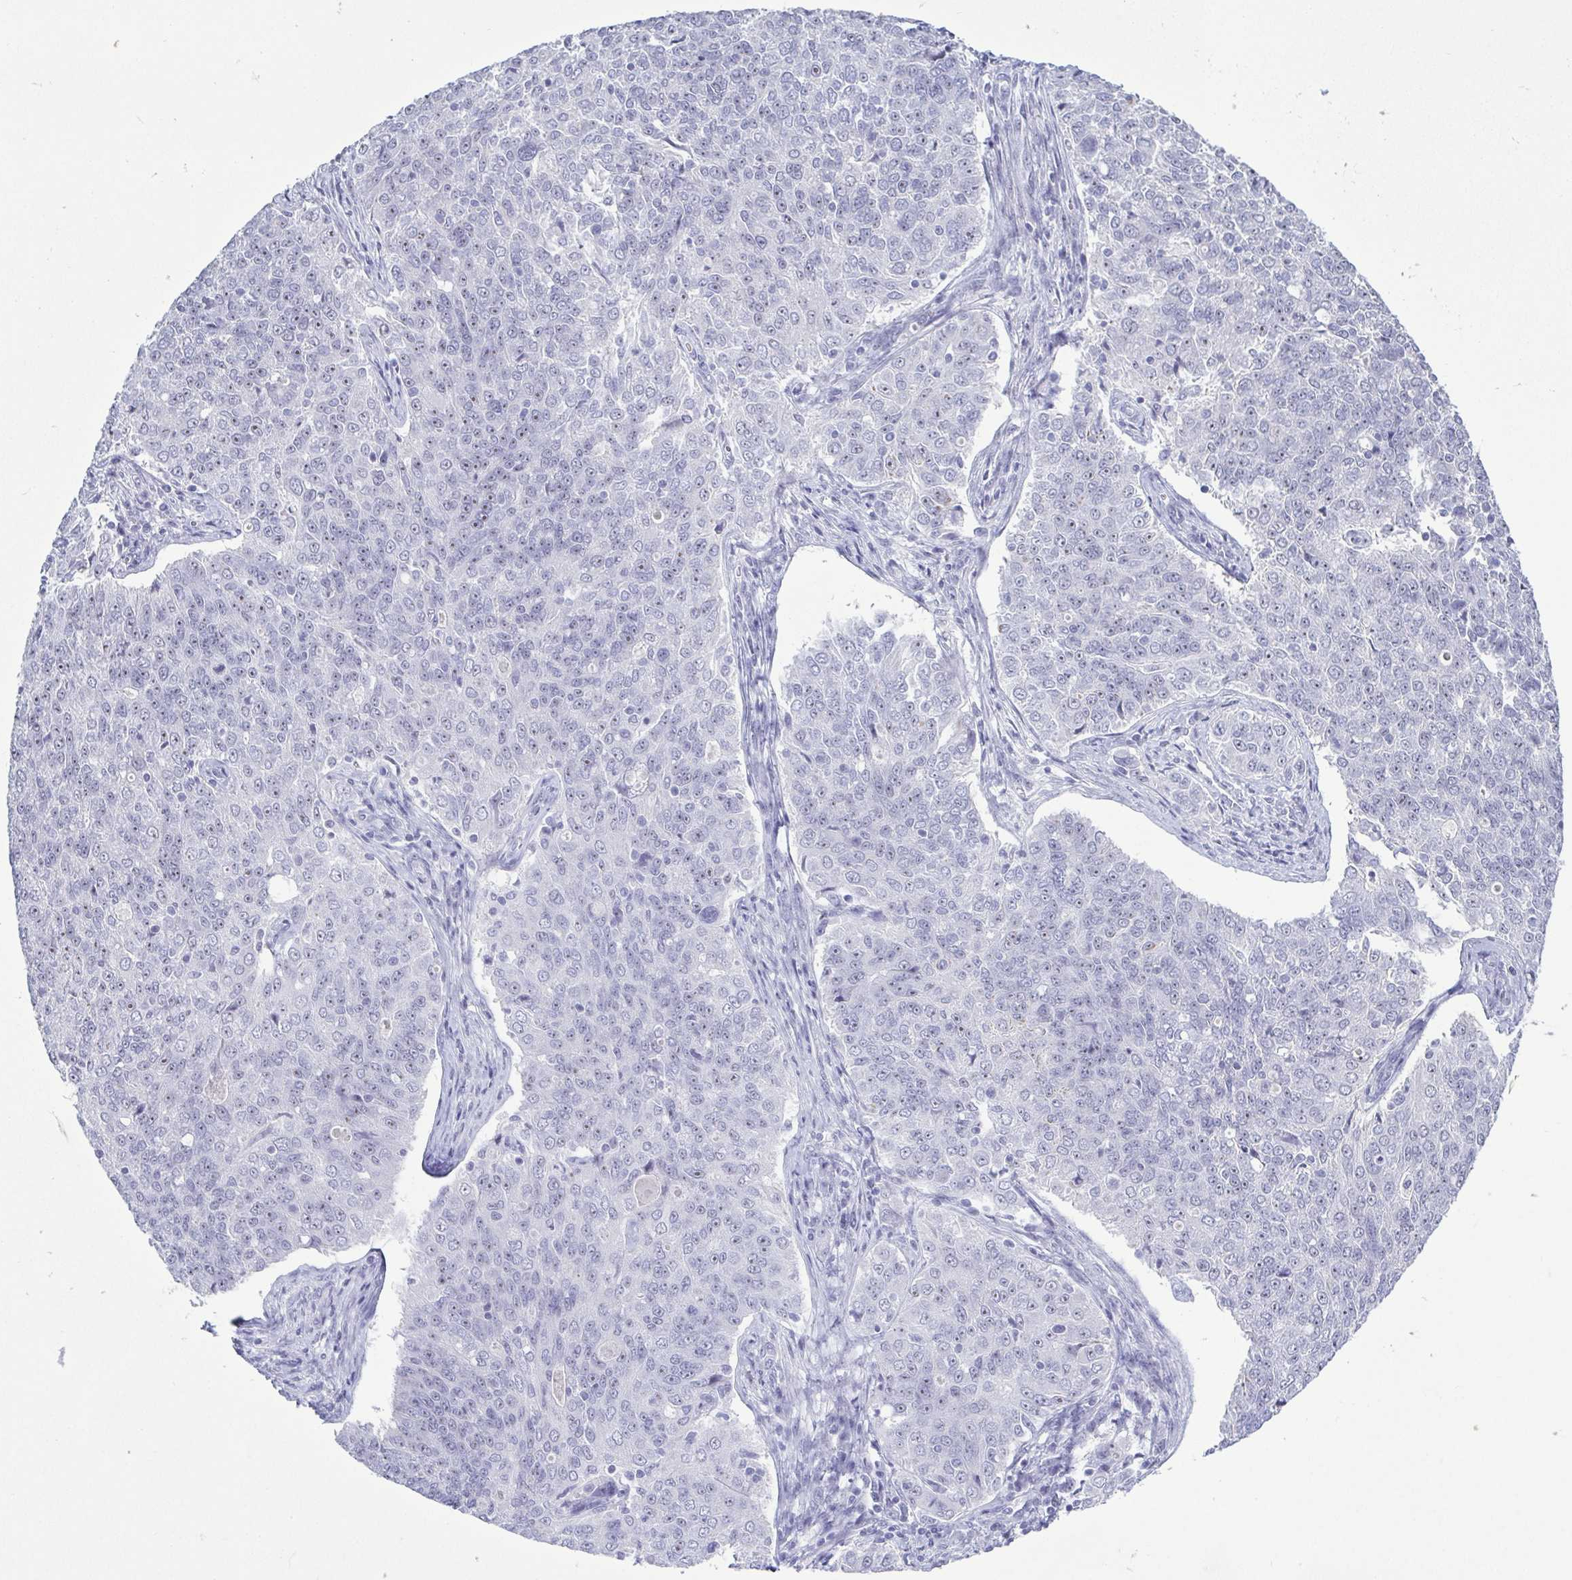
{"staining": {"intensity": "negative", "quantity": "none", "location": "none"}, "tissue": "endometrial cancer", "cell_type": "Tumor cells", "image_type": "cancer", "snomed": [{"axis": "morphology", "description": "Adenocarcinoma, NOS"}, {"axis": "topography", "description": "Endometrium"}], "caption": "Tumor cells are negative for brown protein staining in endometrial cancer.", "gene": "BZW1", "patient": {"sex": "female", "age": 43}}